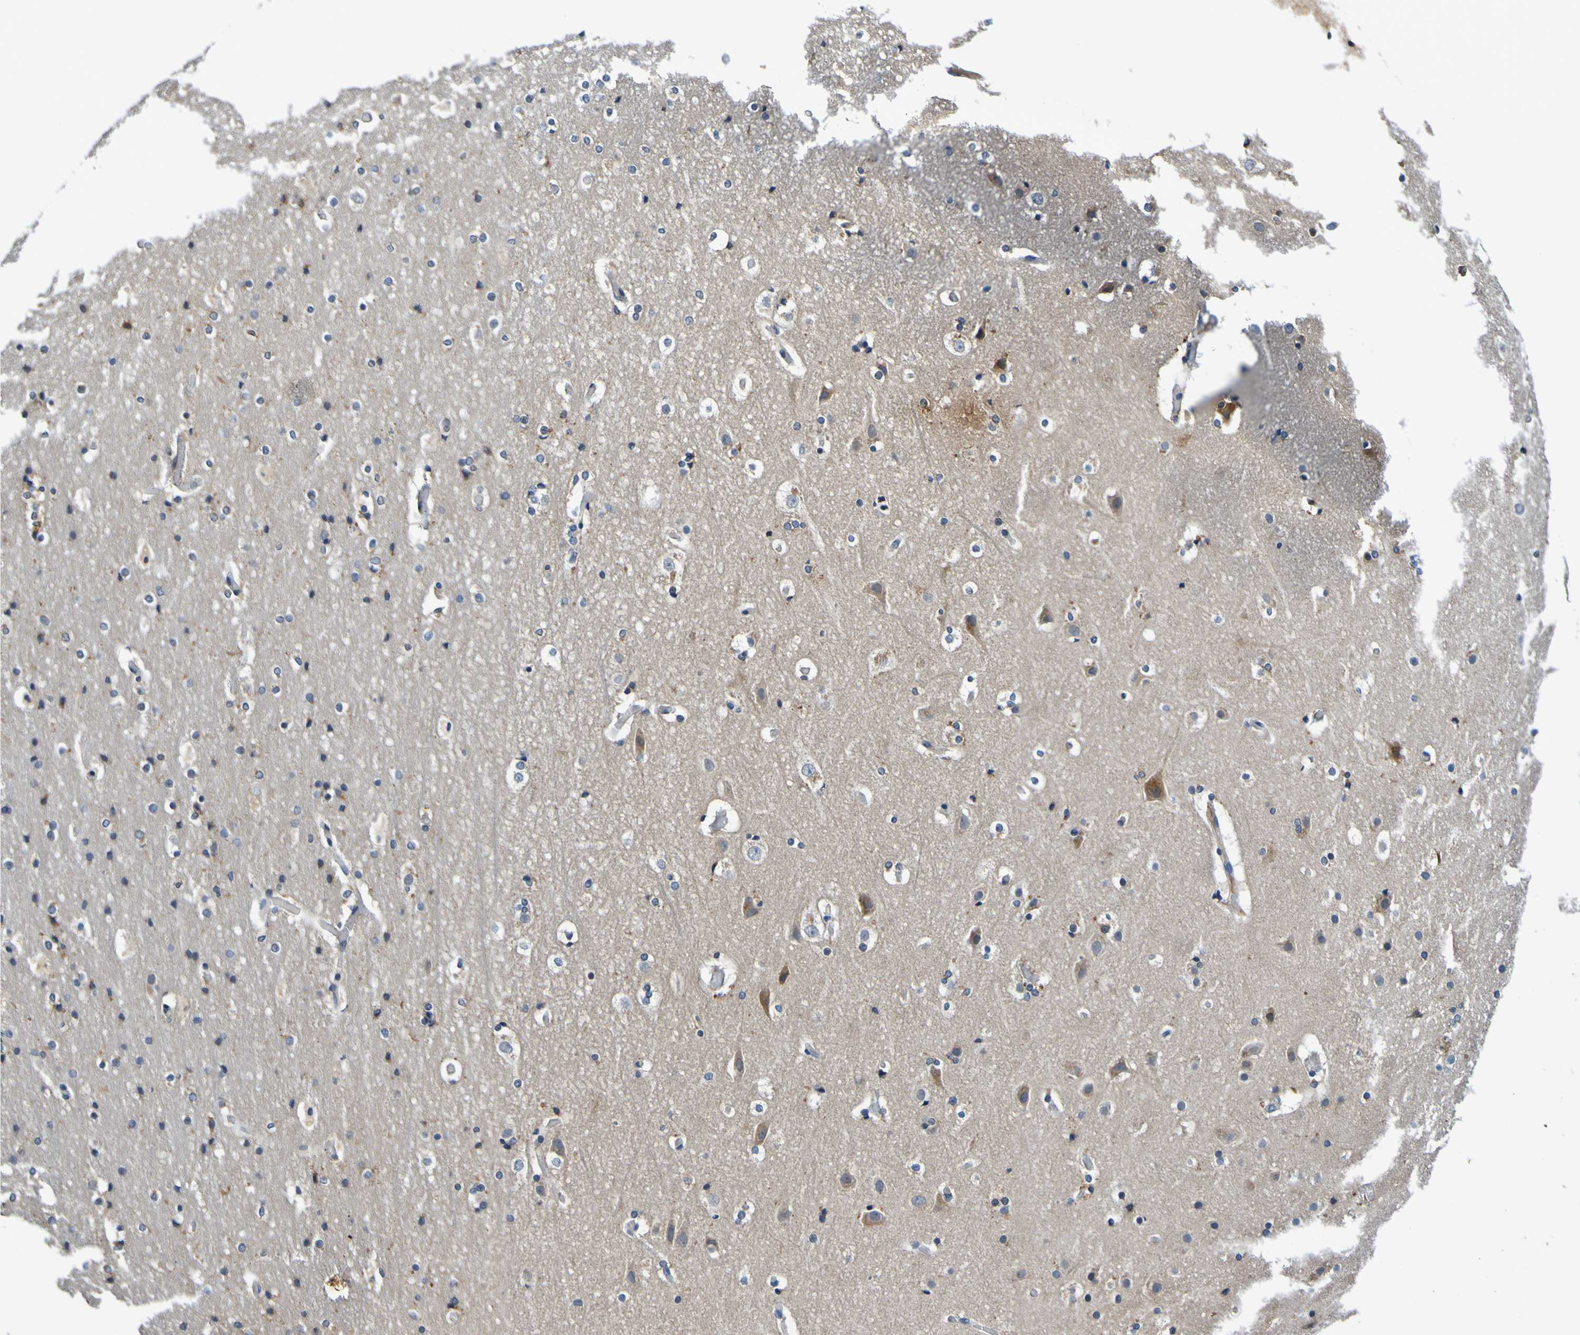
{"staining": {"intensity": "negative", "quantity": "none", "location": "none"}, "tissue": "cerebral cortex", "cell_type": "Endothelial cells", "image_type": "normal", "snomed": [{"axis": "morphology", "description": "Normal tissue, NOS"}, {"axis": "topography", "description": "Cerebral cortex"}], "caption": "This is a micrograph of immunohistochemistry (IHC) staining of normal cerebral cortex, which shows no expression in endothelial cells. (DAB immunohistochemistry (IHC) with hematoxylin counter stain).", "gene": "METAP2", "patient": {"sex": "male", "age": 57}}